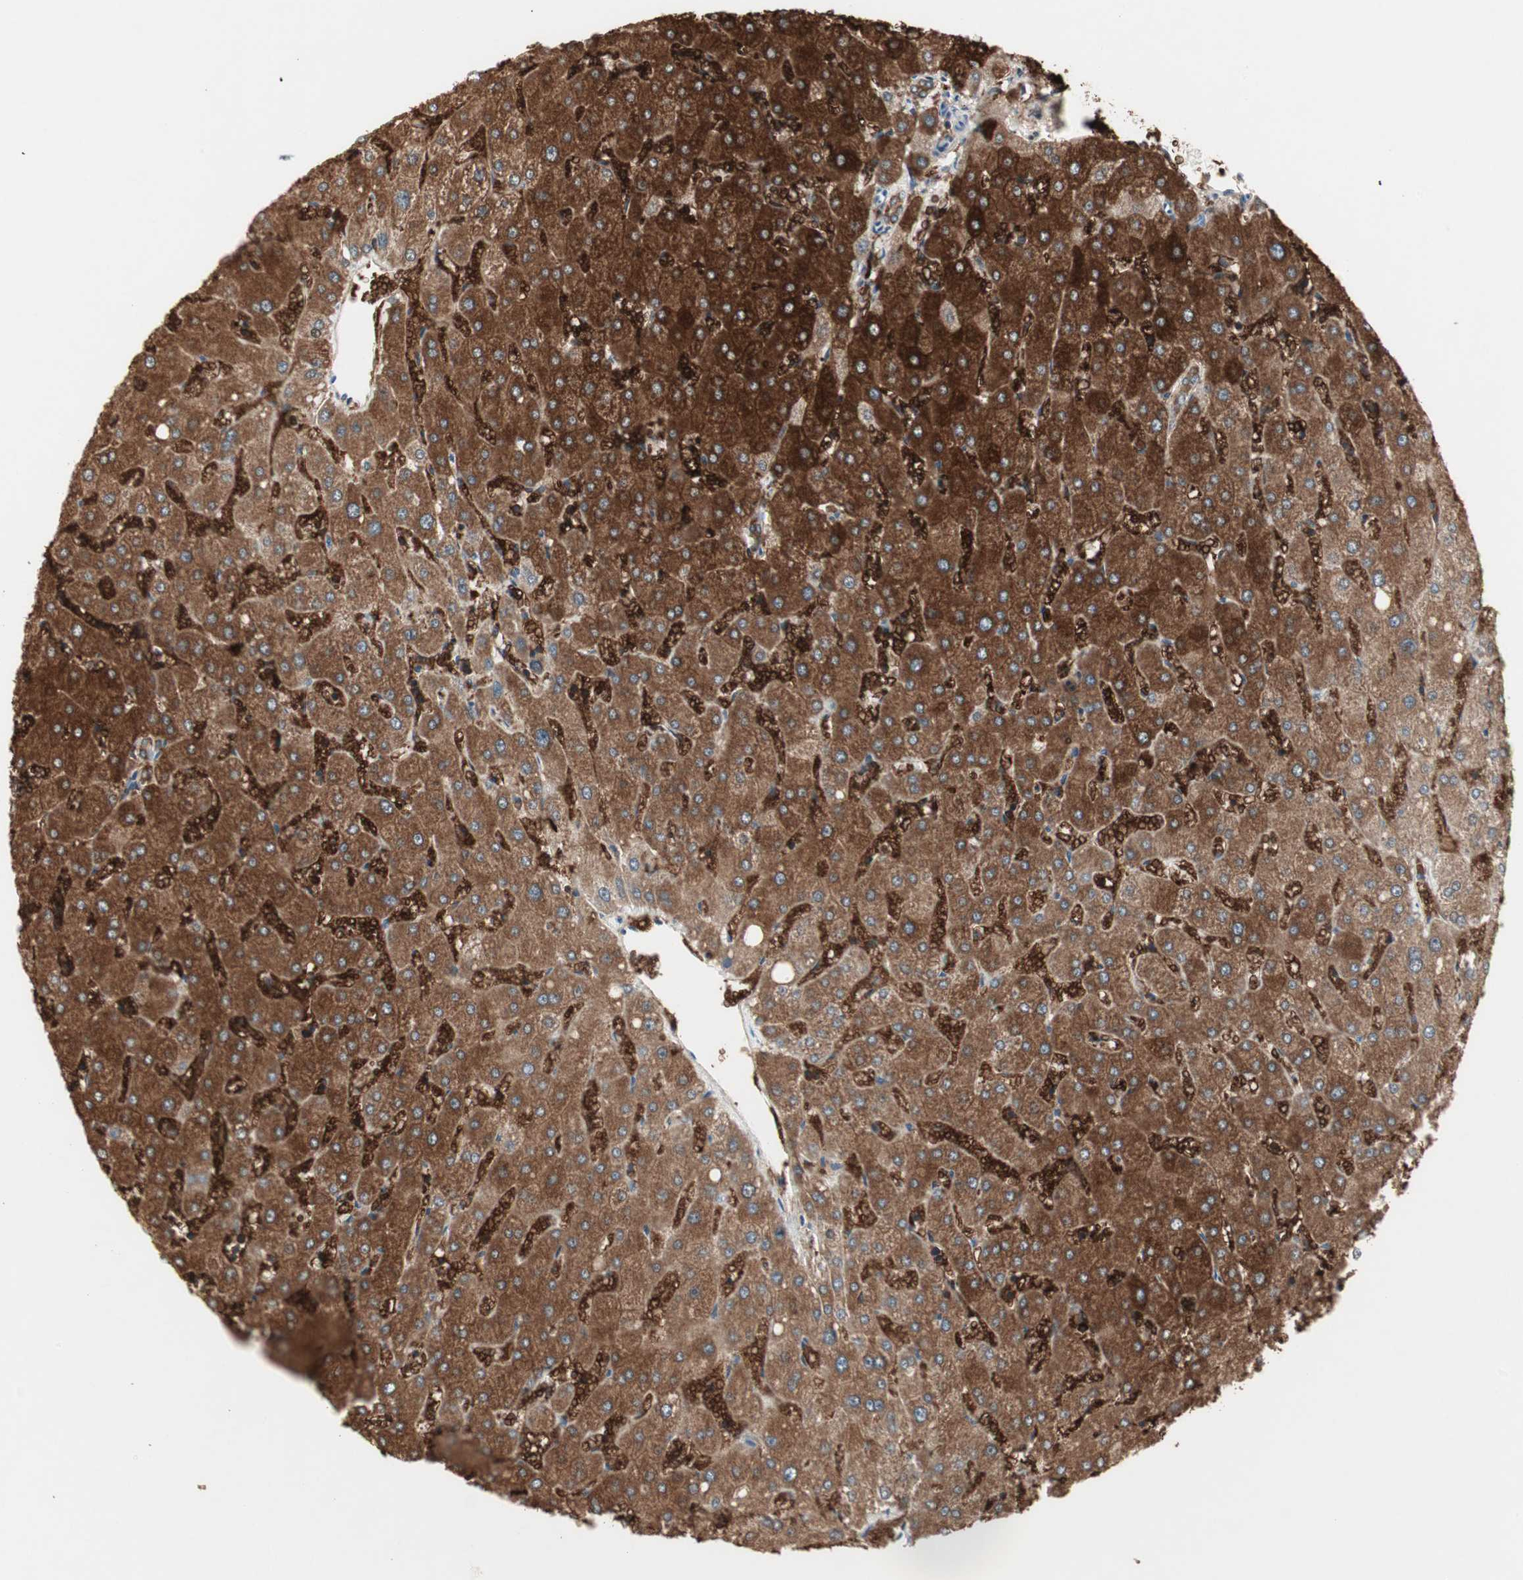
{"staining": {"intensity": "moderate", "quantity": ">75%", "location": "cytoplasmic/membranous"}, "tissue": "liver", "cell_type": "Cholangiocytes", "image_type": "normal", "snomed": [{"axis": "morphology", "description": "Normal tissue, NOS"}, {"axis": "topography", "description": "Liver"}], "caption": "Immunohistochemical staining of normal human liver reveals moderate cytoplasmic/membranous protein expression in approximately >75% of cholangiocytes.", "gene": "MMP3", "patient": {"sex": "male", "age": 67}}